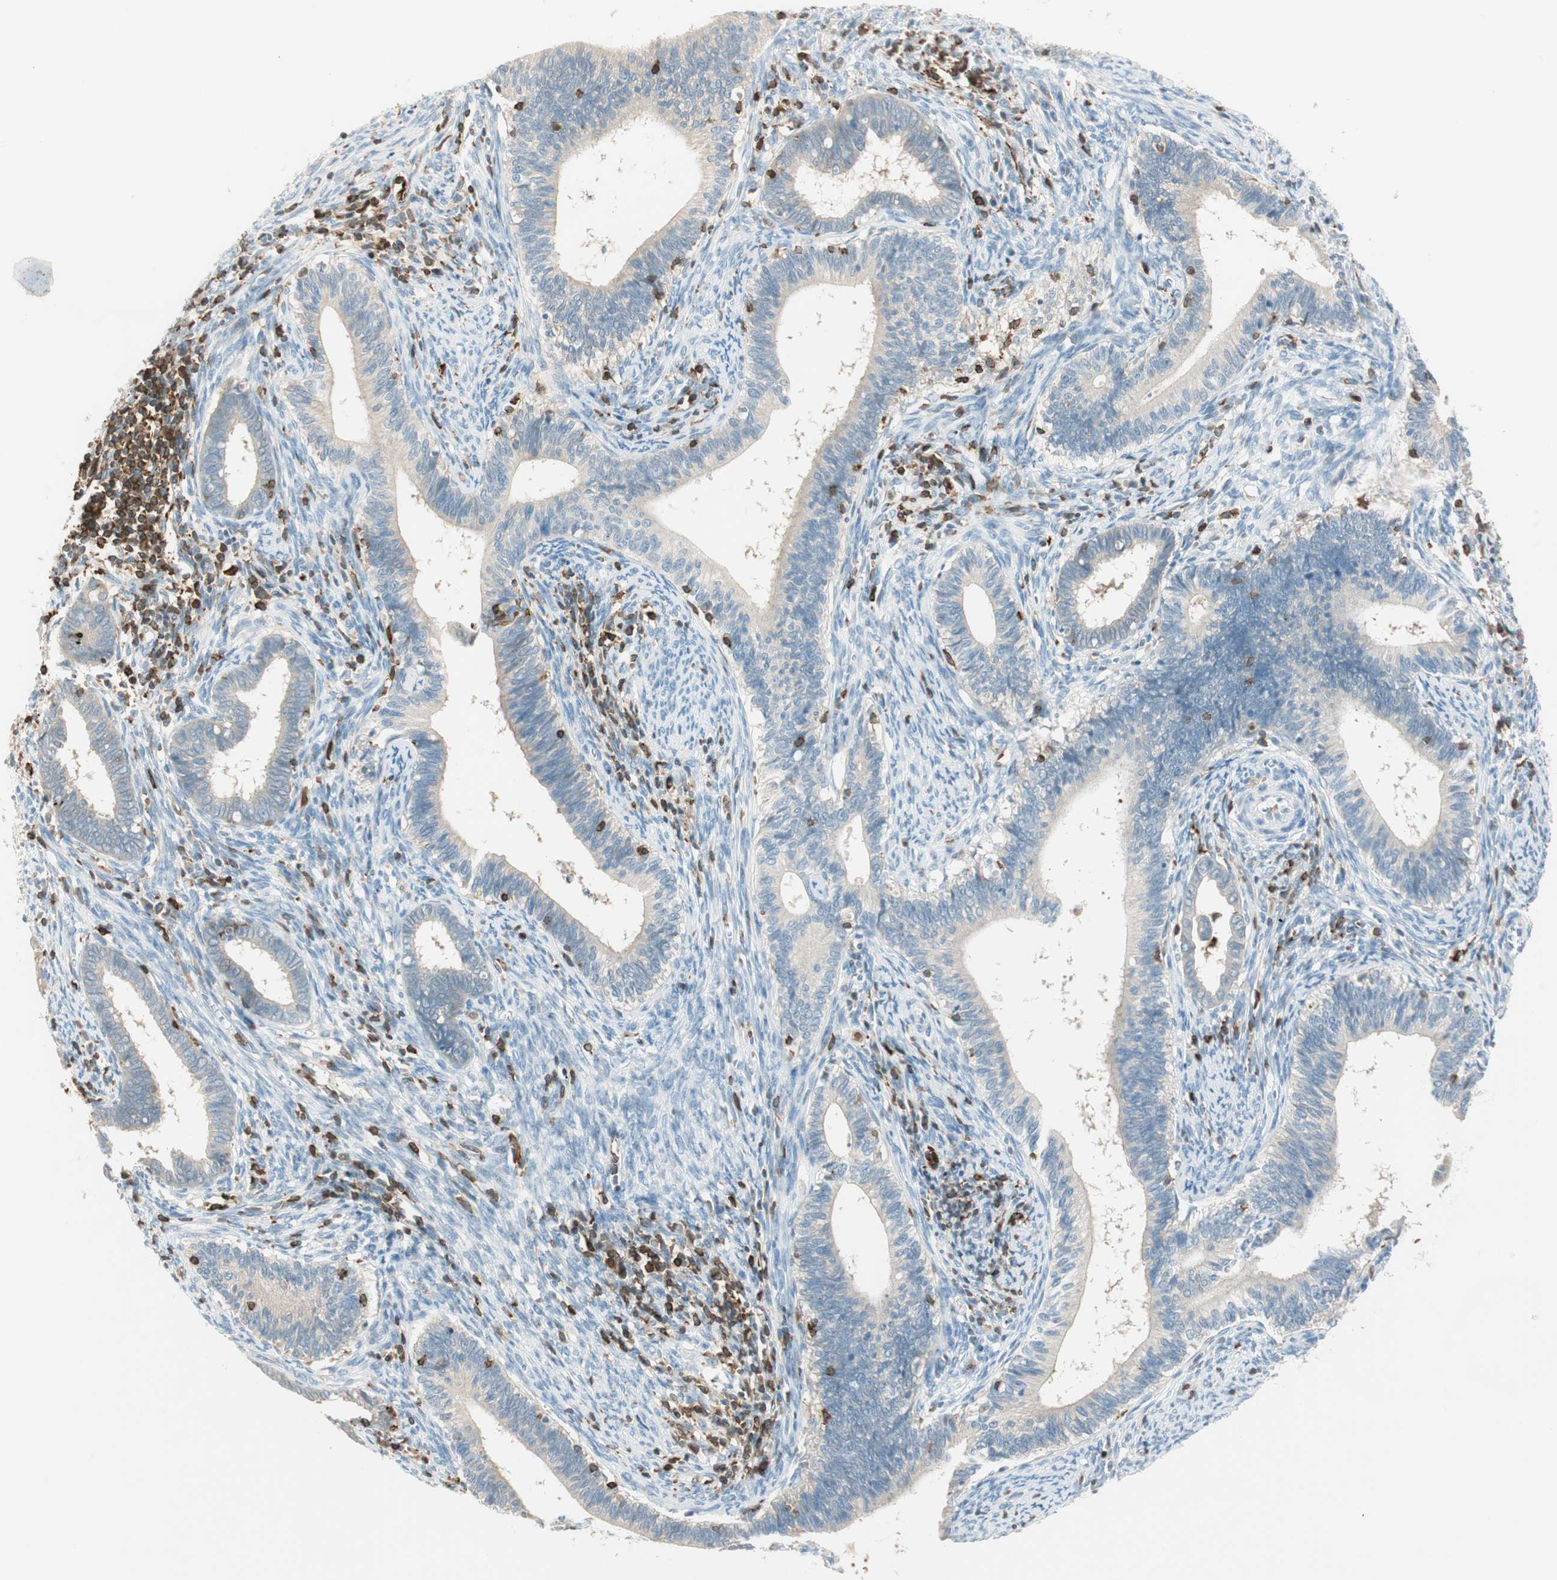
{"staining": {"intensity": "weak", "quantity": "25%-75%", "location": "cytoplasmic/membranous"}, "tissue": "cervical cancer", "cell_type": "Tumor cells", "image_type": "cancer", "snomed": [{"axis": "morphology", "description": "Adenocarcinoma, NOS"}, {"axis": "topography", "description": "Cervix"}], "caption": "Immunohistochemical staining of cervical adenocarcinoma exhibits low levels of weak cytoplasmic/membranous protein staining in about 25%-75% of tumor cells. The staining was performed using DAB (3,3'-diaminobenzidine) to visualize the protein expression in brown, while the nuclei were stained in blue with hematoxylin (Magnification: 20x).", "gene": "HPGD", "patient": {"sex": "female", "age": 44}}